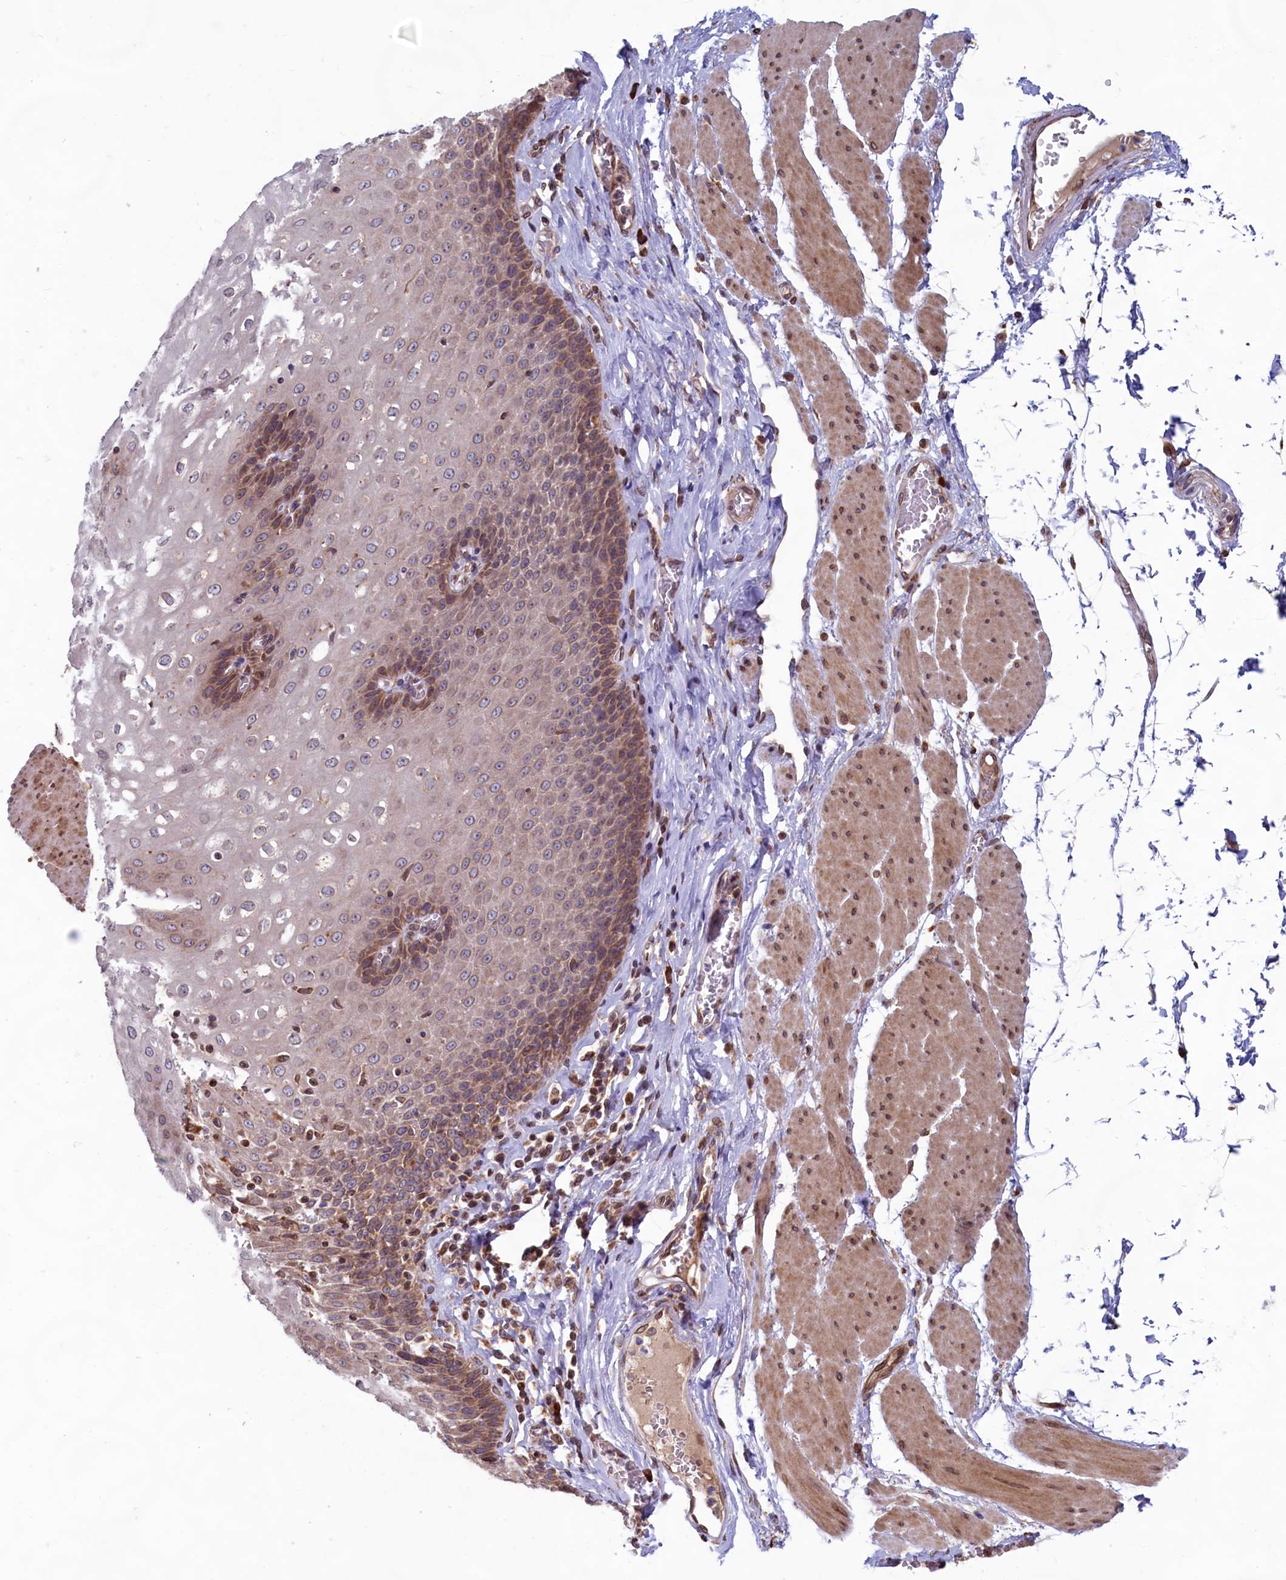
{"staining": {"intensity": "moderate", "quantity": "25%-75%", "location": "cytoplasmic/membranous"}, "tissue": "esophagus", "cell_type": "Squamous epithelial cells", "image_type": "normal", "snomed": [{"axis": "morphology", "description": "Normal tissue, NOS"}, {"axis": "topography", "description": "Esophagus"}], "caption": "DAB immunohistochemical staining of normal human esophagus demonstrates moderate cytoplasmic/membranous protein expression in approximately 25%-75% of squamous epithelial cells. The staining is performed using DAB brown chromogen to label protein expression. The nuclei are counter-stained blue using hematoxylin.", "gene": "TBC1D19", "patient": {"sex": "male", "age": 60}}